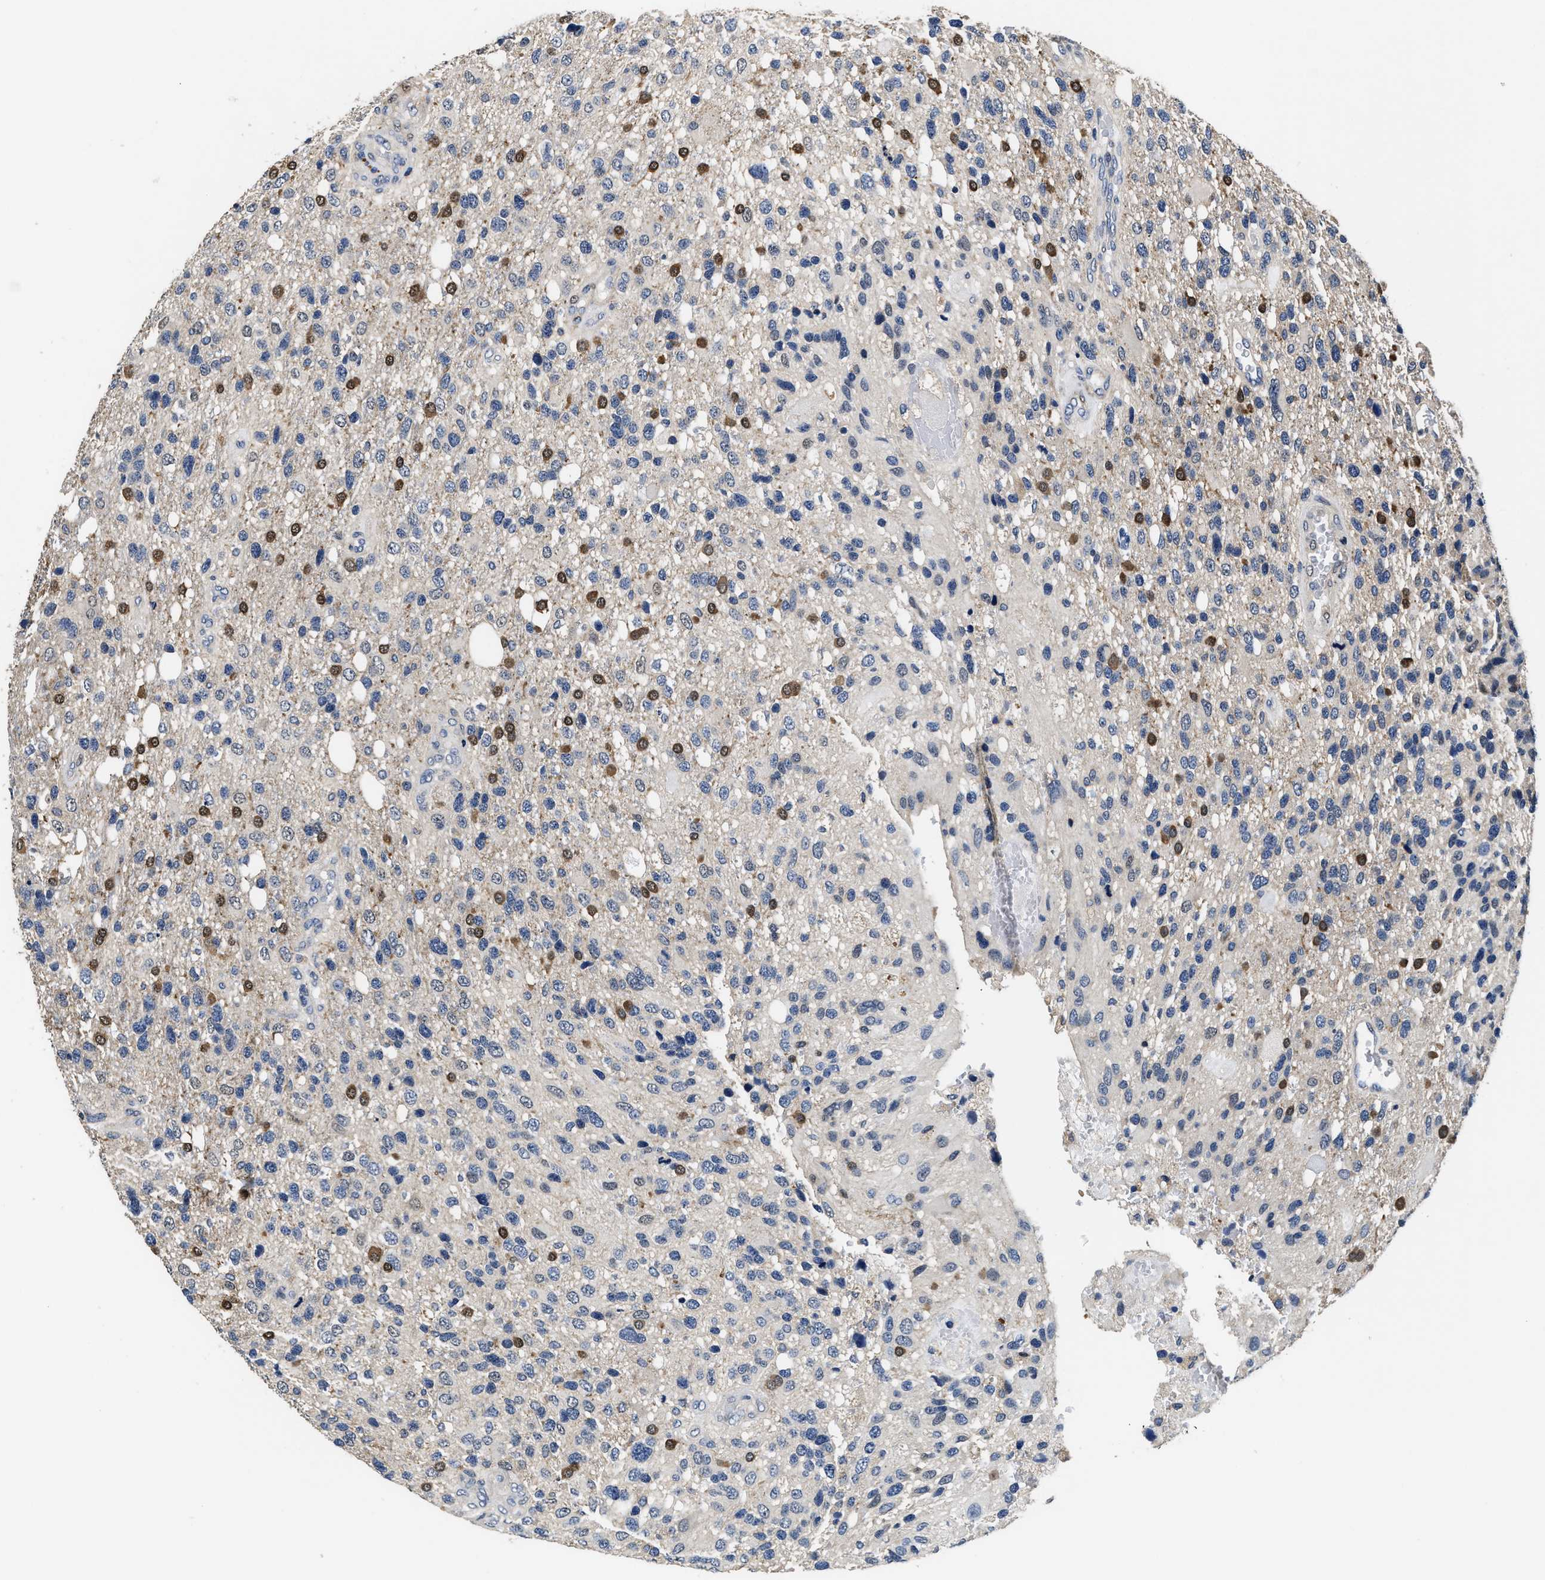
{"staining": {"intensity": "strong", "quantity": "<25%", "location": "cytoplasmic/membranous,nuclear"}, "tissue": "glioma", "cell_type": "Tumor cells", "image_type": "cancer", "snomed": [{"axis": "morphology", "description": "Glioma, malignant, High grade"}, {"axis": "topography", "description": "Brain"}], "caption": "DAB immunohistochemical staining of glioma exhibits strong cytoplasmic/membranous and nuclear protein positivity in about <25% of tumor cells.", "gene": "ANKIB1", "patient": {"sex": "female", "age": 58}}